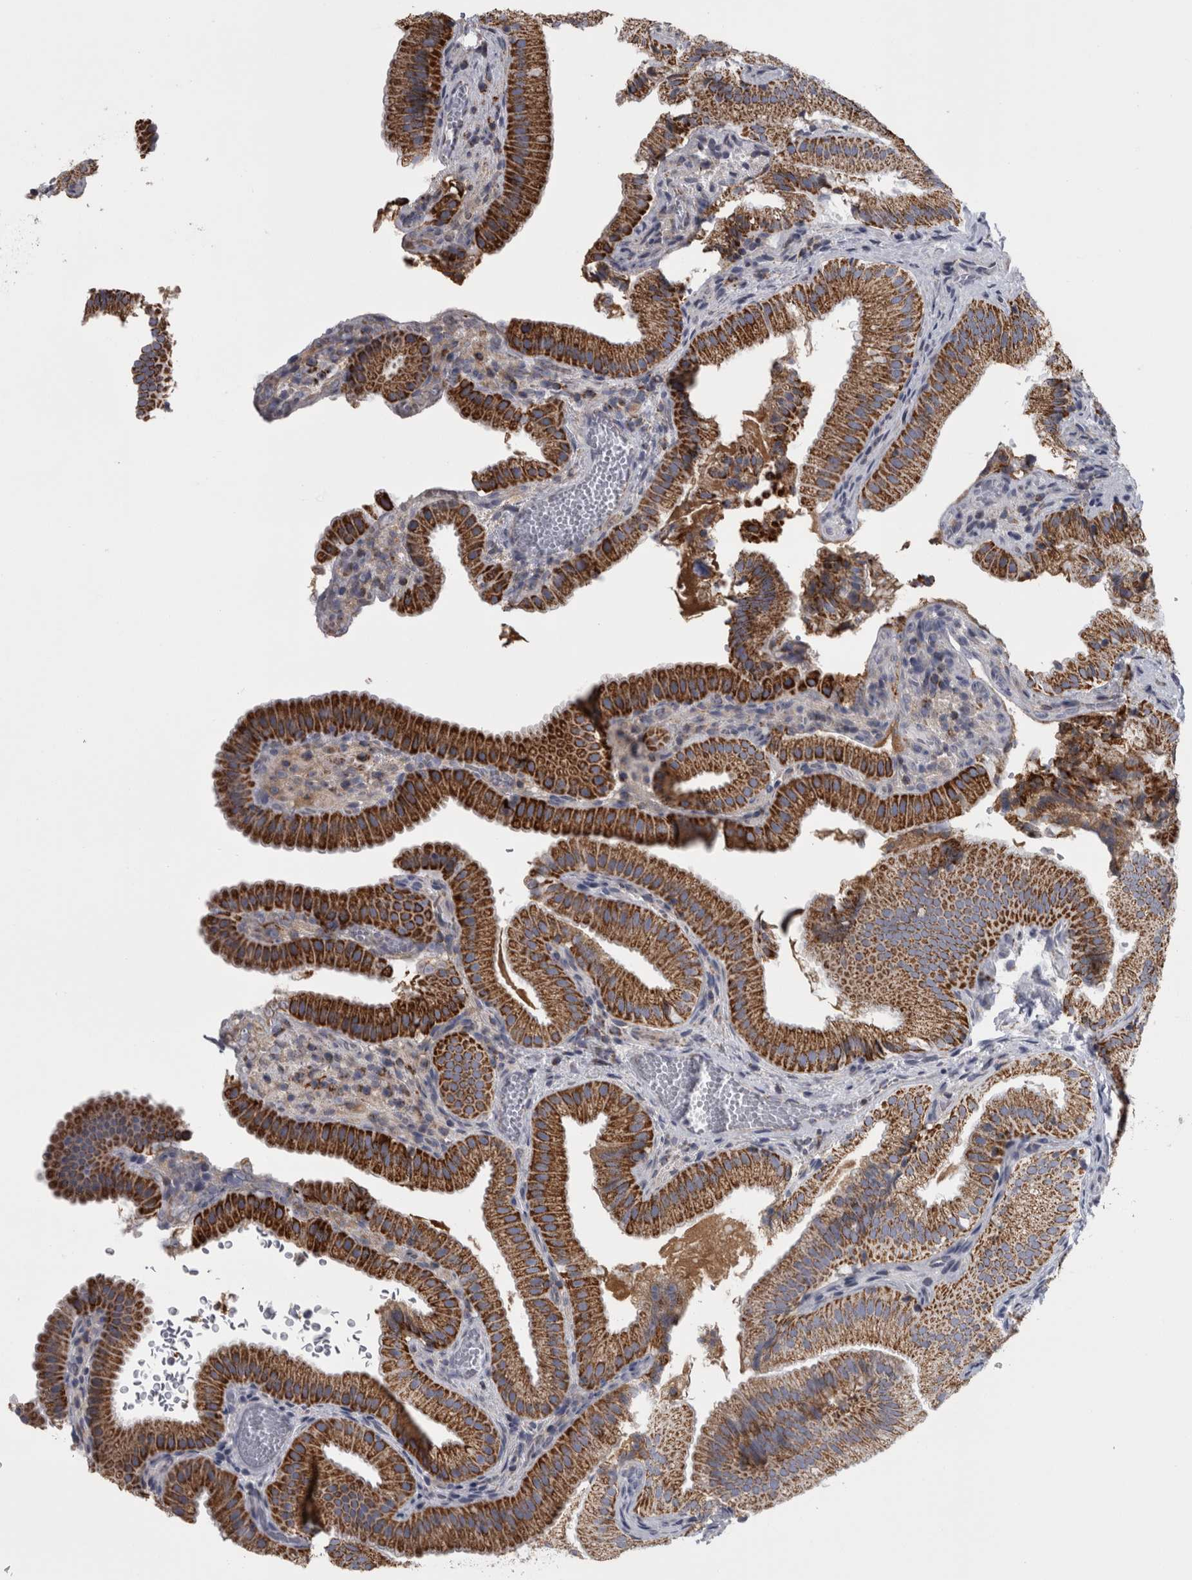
{"staining": {"intensity": "strong", "quantity": ">75%", "location": "cytoplasmic/membranous"}, "tissue": "gallbladder", "cell_type": "Glandular cells", "image_type": "normal", "snomed": [{"axis": "morphology", "description": "Normal tissue, NOS"}, {"axis": "topography", "description": "Gallbladder"}], "caption": "A histopathology image of gallbladder stained for a protein displays strong cytoplasmic/membranous brown staining in glandular cells.", "gene": "DBT", "patient": {"sex": "female", "age": 30}}